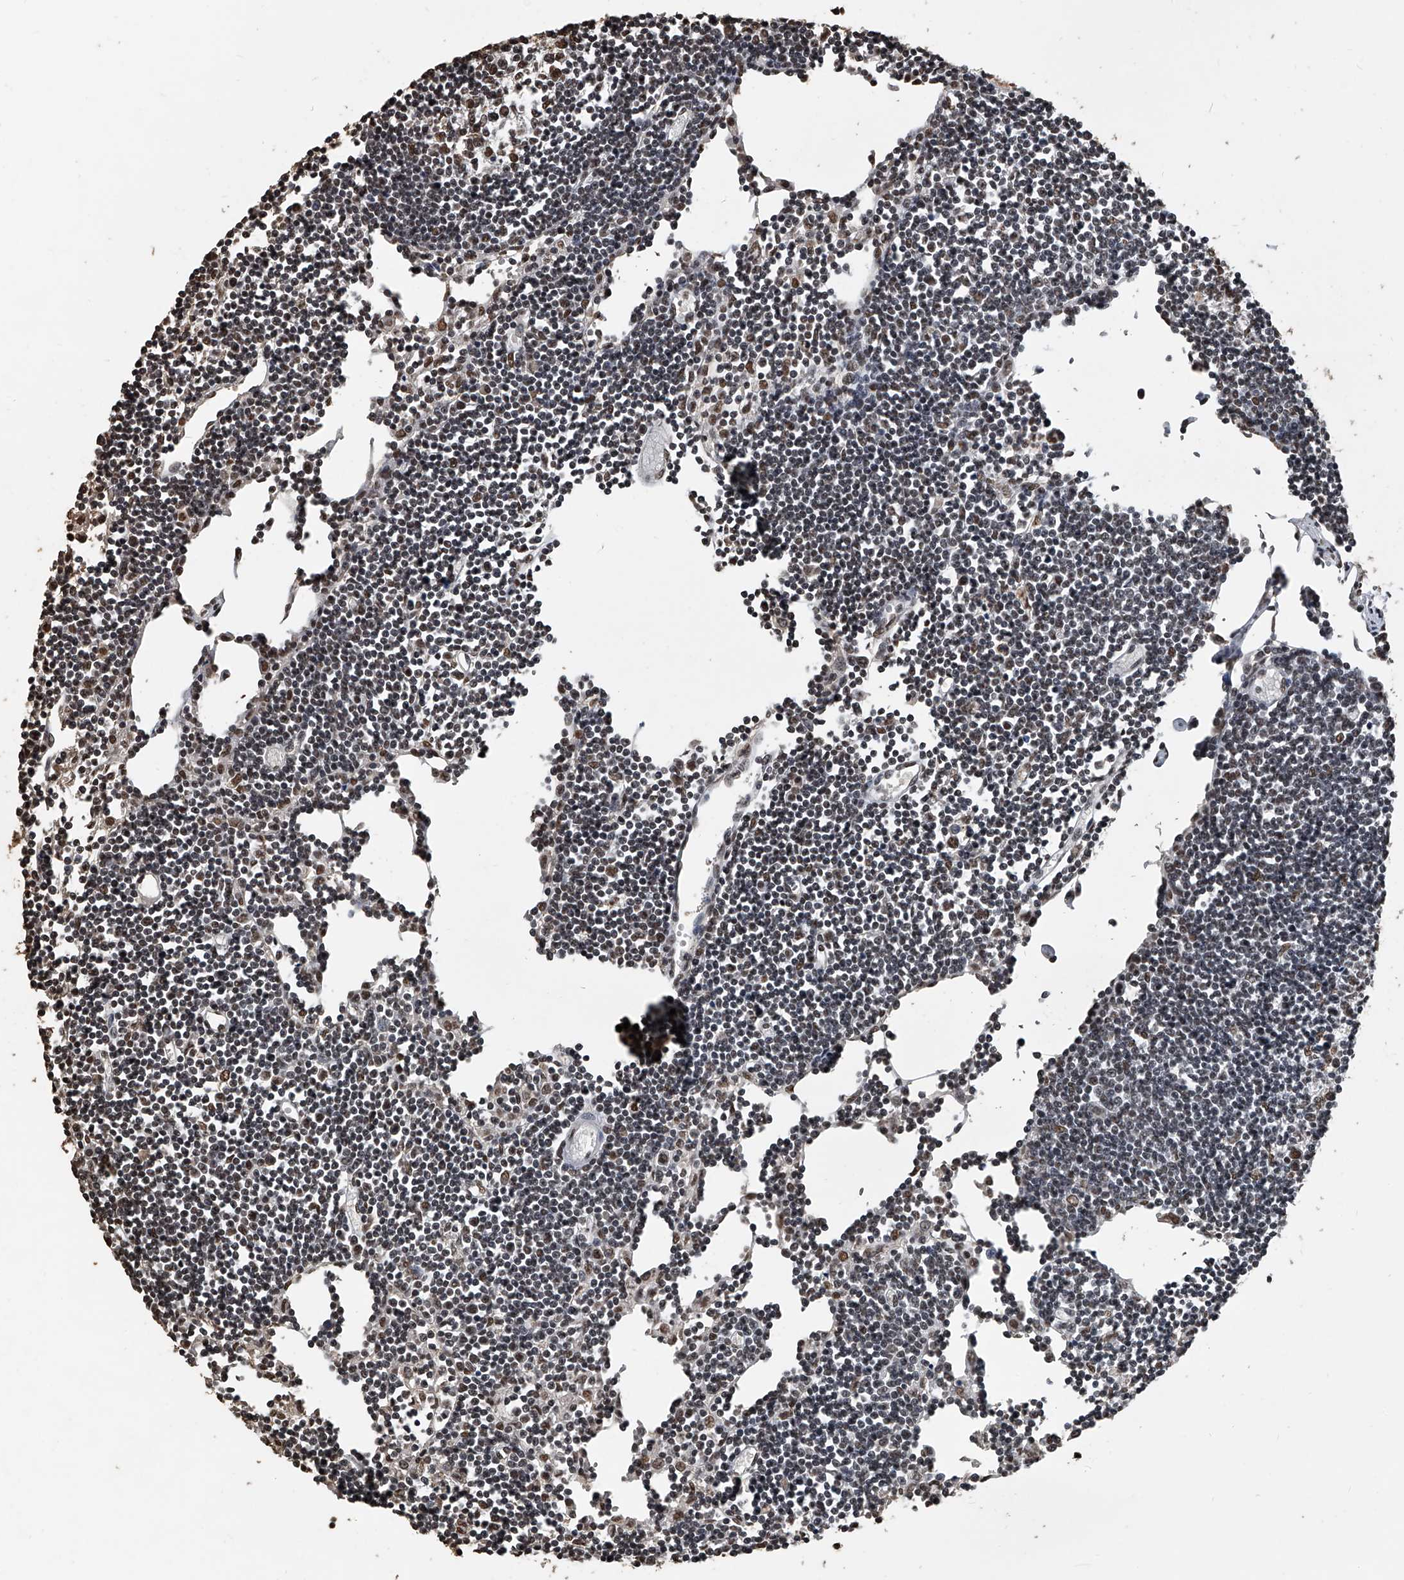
{"staining": {"intensity": "weak", "quantity": "<25%", "location": "nuclear"}, "tissue": "lymph node", "cell_type": "Germinal center cells", "image_type": "normal", "snomed": [{"axis": "morphology", "description": "Normal tissue, NOS"}, {"axis": "topography", "description": "Lymph node"}], "caption": "High magnification brightfield microscopy of benign lymph node stained with DAB (3,3'-diaminobenzidine) (brown) and counterstained with hematoxylin (blue): germinal center cells show no significant positivity.", "gene": "MATR3", "patient": {"sex": "female", "age": 11}}